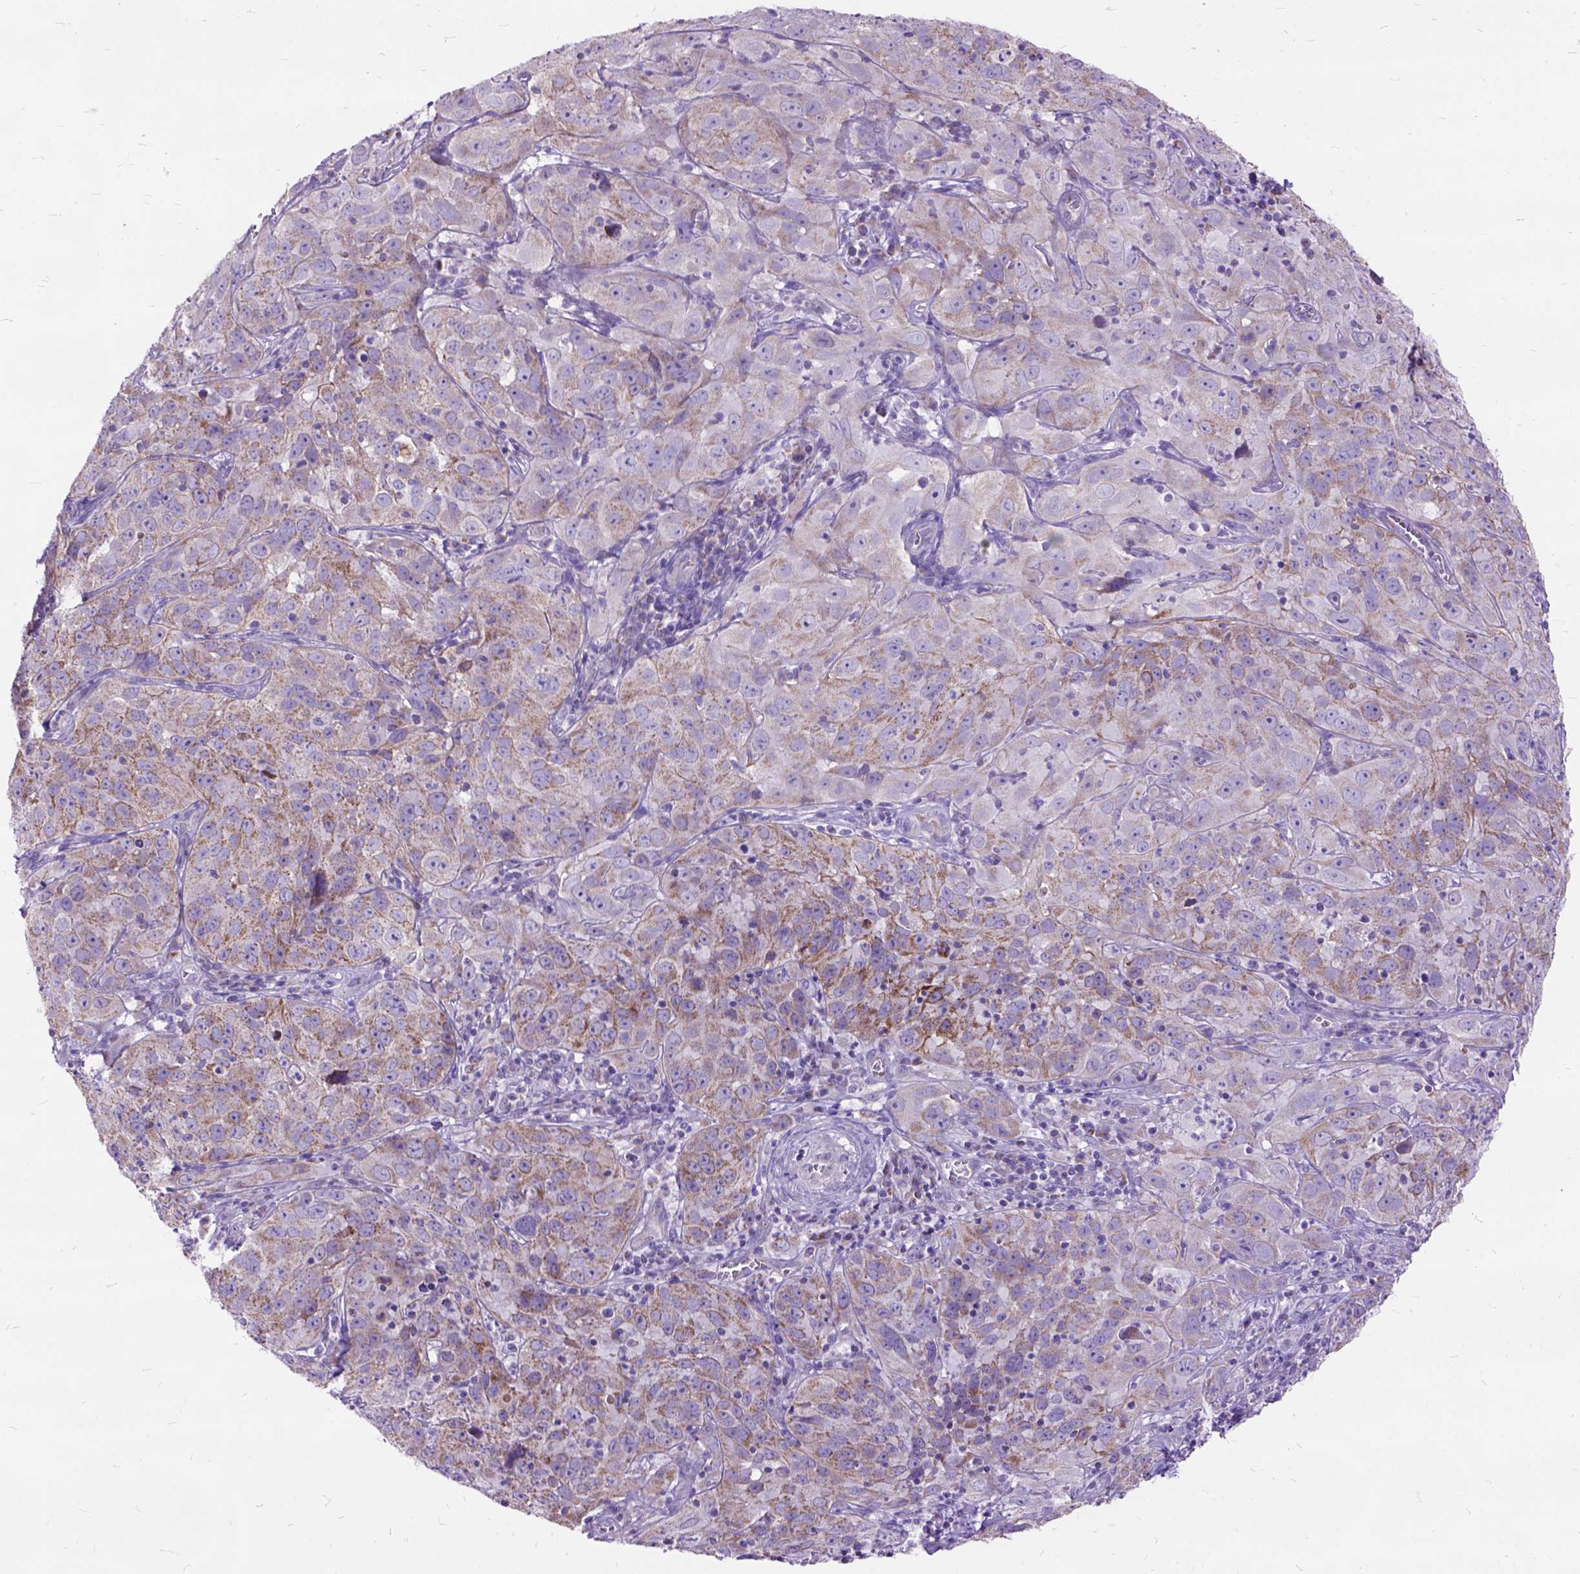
{"staining": {"intensity": "weak", "quantity": "25%-75%", "location": "cytoplasmic/membranous"}, "tissue": "cervical cancer", "cell_type": "Tumor cells", "image_type": "cancer", "snomed": [{"axis": "morphology", "description": "Squamous cell carcinoma, NOS"}, {"axis": "topography", "description": "Cervix"}], "caption": "Human cervical cancer stained with a brown dye demonstrates weak cytoplasmic/membranous positive staining in approximately 25%-75% of tumor cells.", "gene": "CTAG2", "patient": {"sex": "female", "age": 32}}